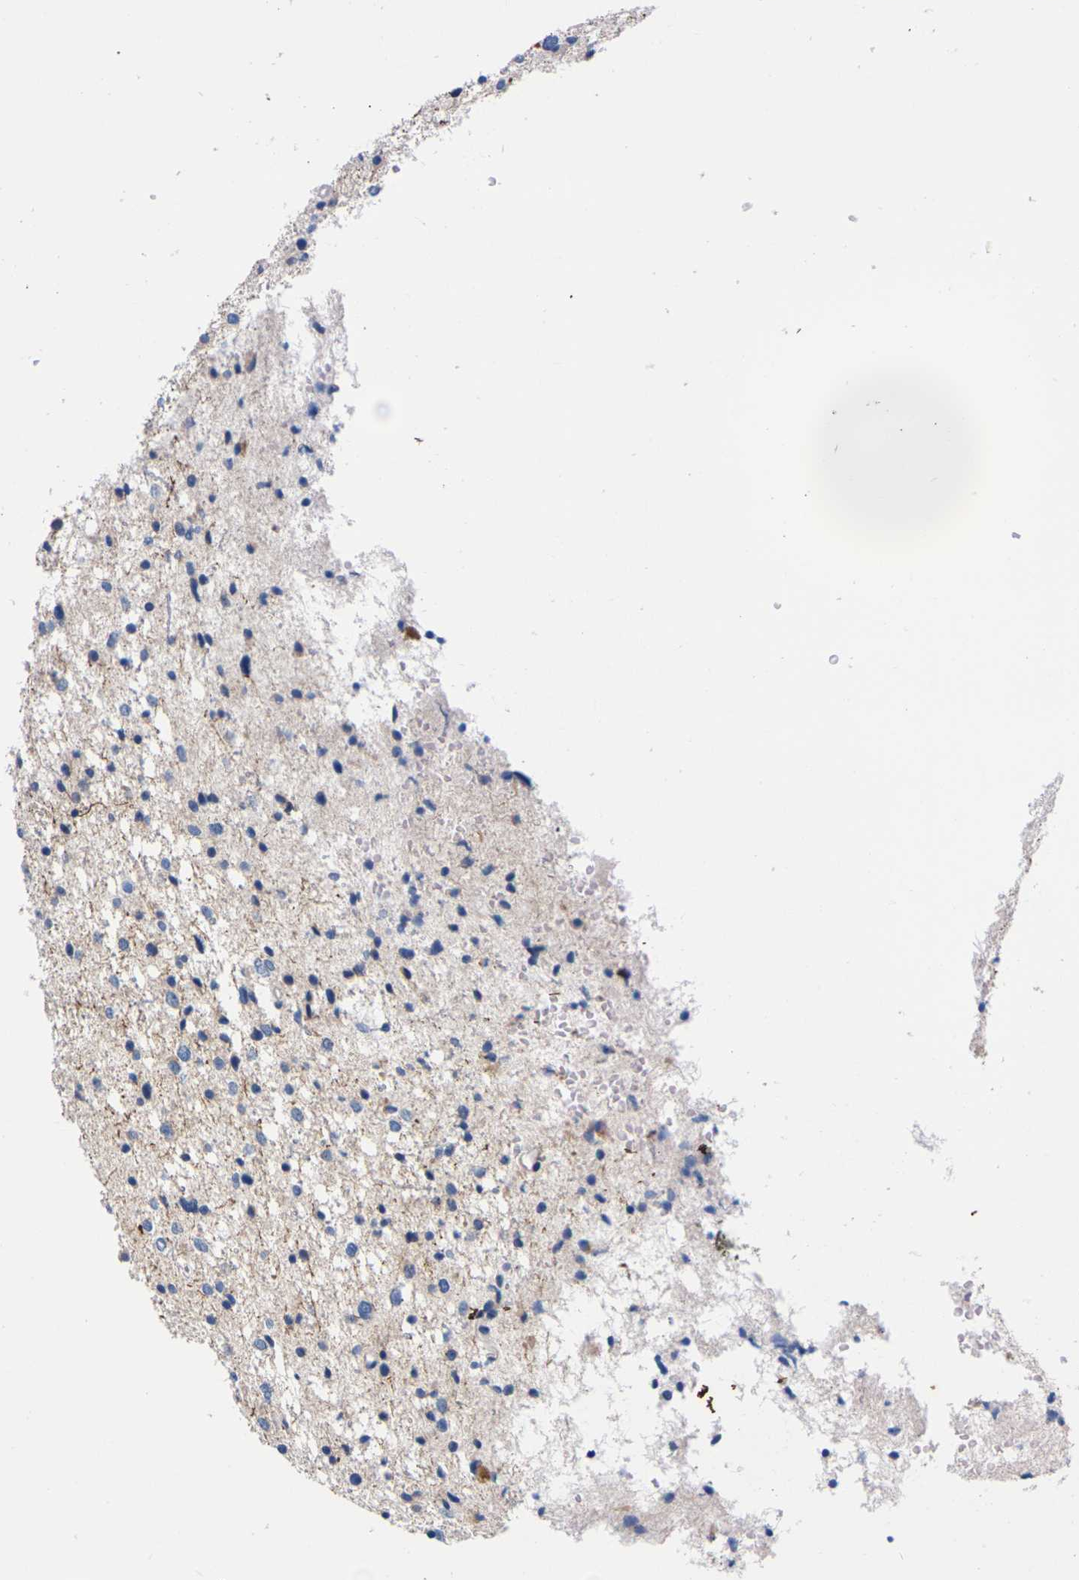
{"staining": {"intensity": "weak", "quantity": "<25%", "location": "cytoplasmic/membranous"}, "tissue": "glioma", "cell_type": "Tumor cells", "image_type": "cancer", "snomed": [{"axis": "morphology", "description": "Glioma, malignant, Low grade"}, {"axis": "topography", "description": "Brain"}], "caption": "An immunohistochemistry micrograph of glioma is shown. There is no staining in tumor cells of glioma.", "gene": "FAM210A", "patient": {"sex": "female", "age": 37}}